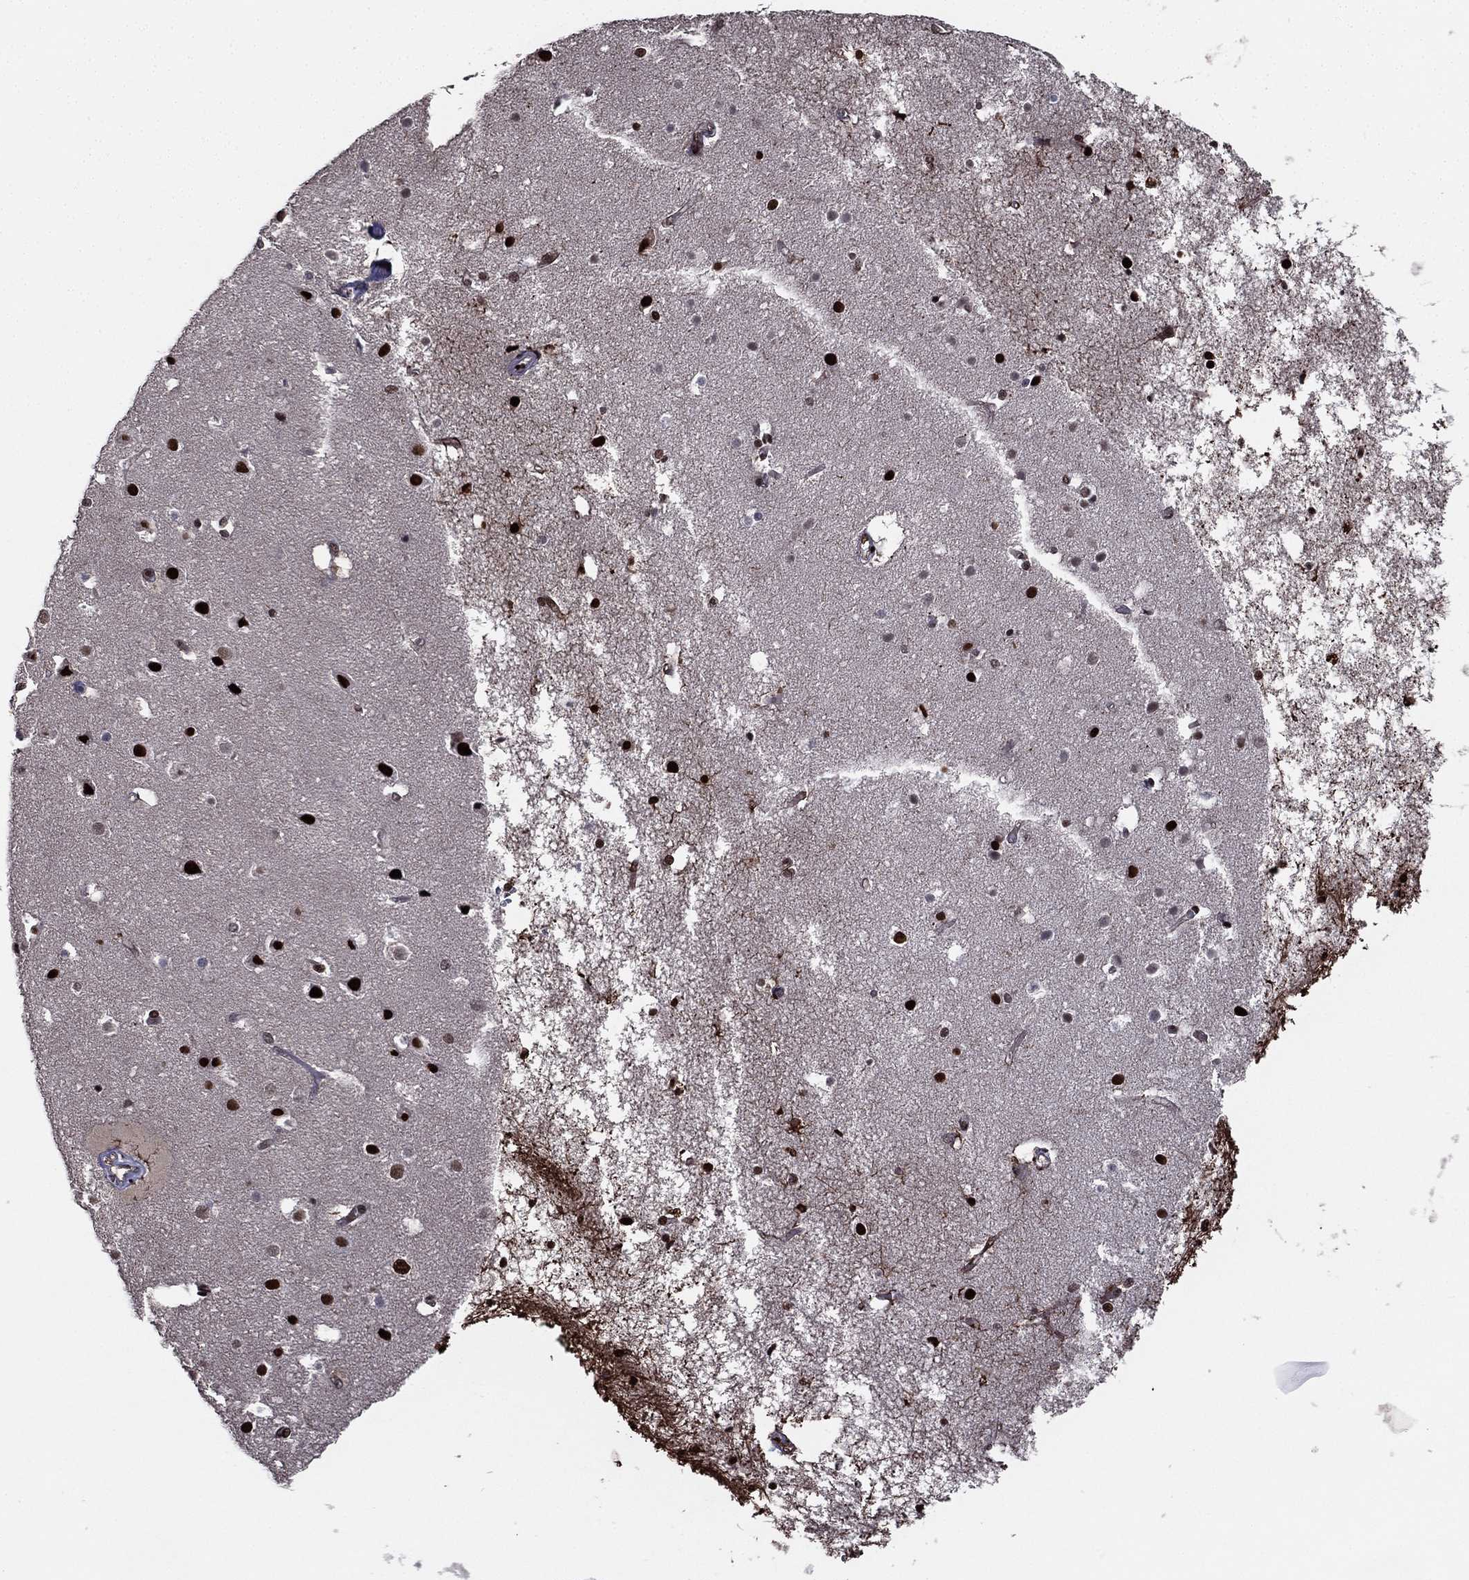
{"staining": {"intensity": "negative", "quantity": "none", "location": "none"}, "tissue": "cerebral cortex", "cell_type": "Endothelial cells", "image_type": "normal", "snomed": [{"axis": "morphology", "description": "Normal tissue, NOS"}, {"axis": "topography", "description": "Cerebral cortex"}], "caption": "Immunohistochemistry of benign cerebral cortex displays no staining in endothelial cells. (Stains: DAB IHC with hematoxylin counter stain, Microscopy: brightfield microscopy at high magnification).", "gene": "RARB", "patient": {"sex": "female", "age": 52}}